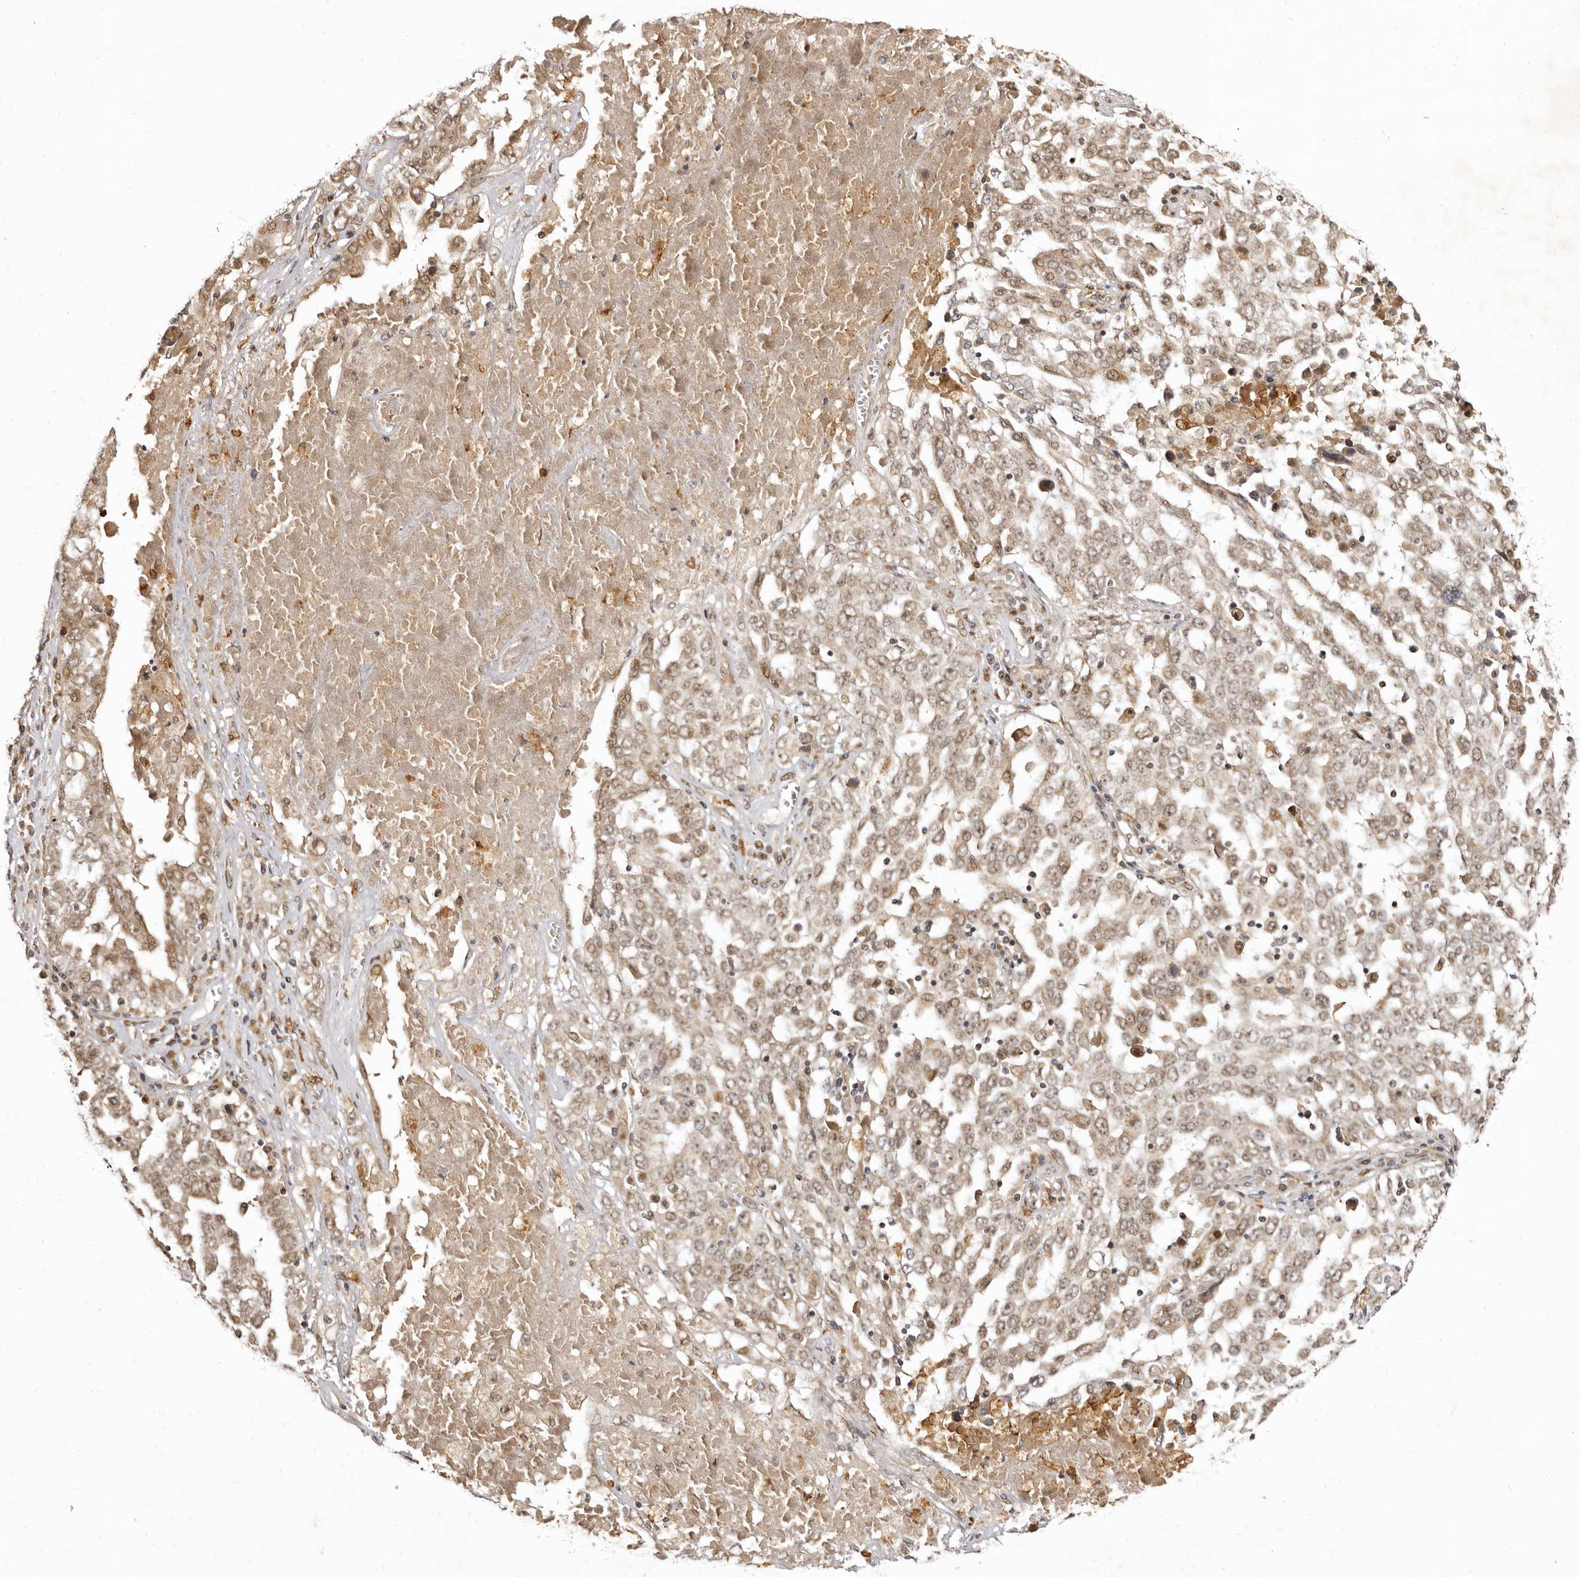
{"staining": {"intensity": "weak", "quantity": ">75%", "location": "cytoplasmic/membranous,nuclear"}, "tissue": "ovarian cancer", "cell_type": "Tumor cells", "image_type": "cancer", "snomed": [{"axis": "morphology", "description": "Carcinoma, endometroid"}, {"axis": "topography", "description": "Ovary"}], "caption": "Approximately >75% of tumor cells in human ovarian endometroid carcinoma demonstrate weak cytoplasmic/membranous and nuclear protein positivity as visualized by brown immunohistochemical staining.", "gene": "ZNF326", "patient": {"sex": "female", "age": 62}}